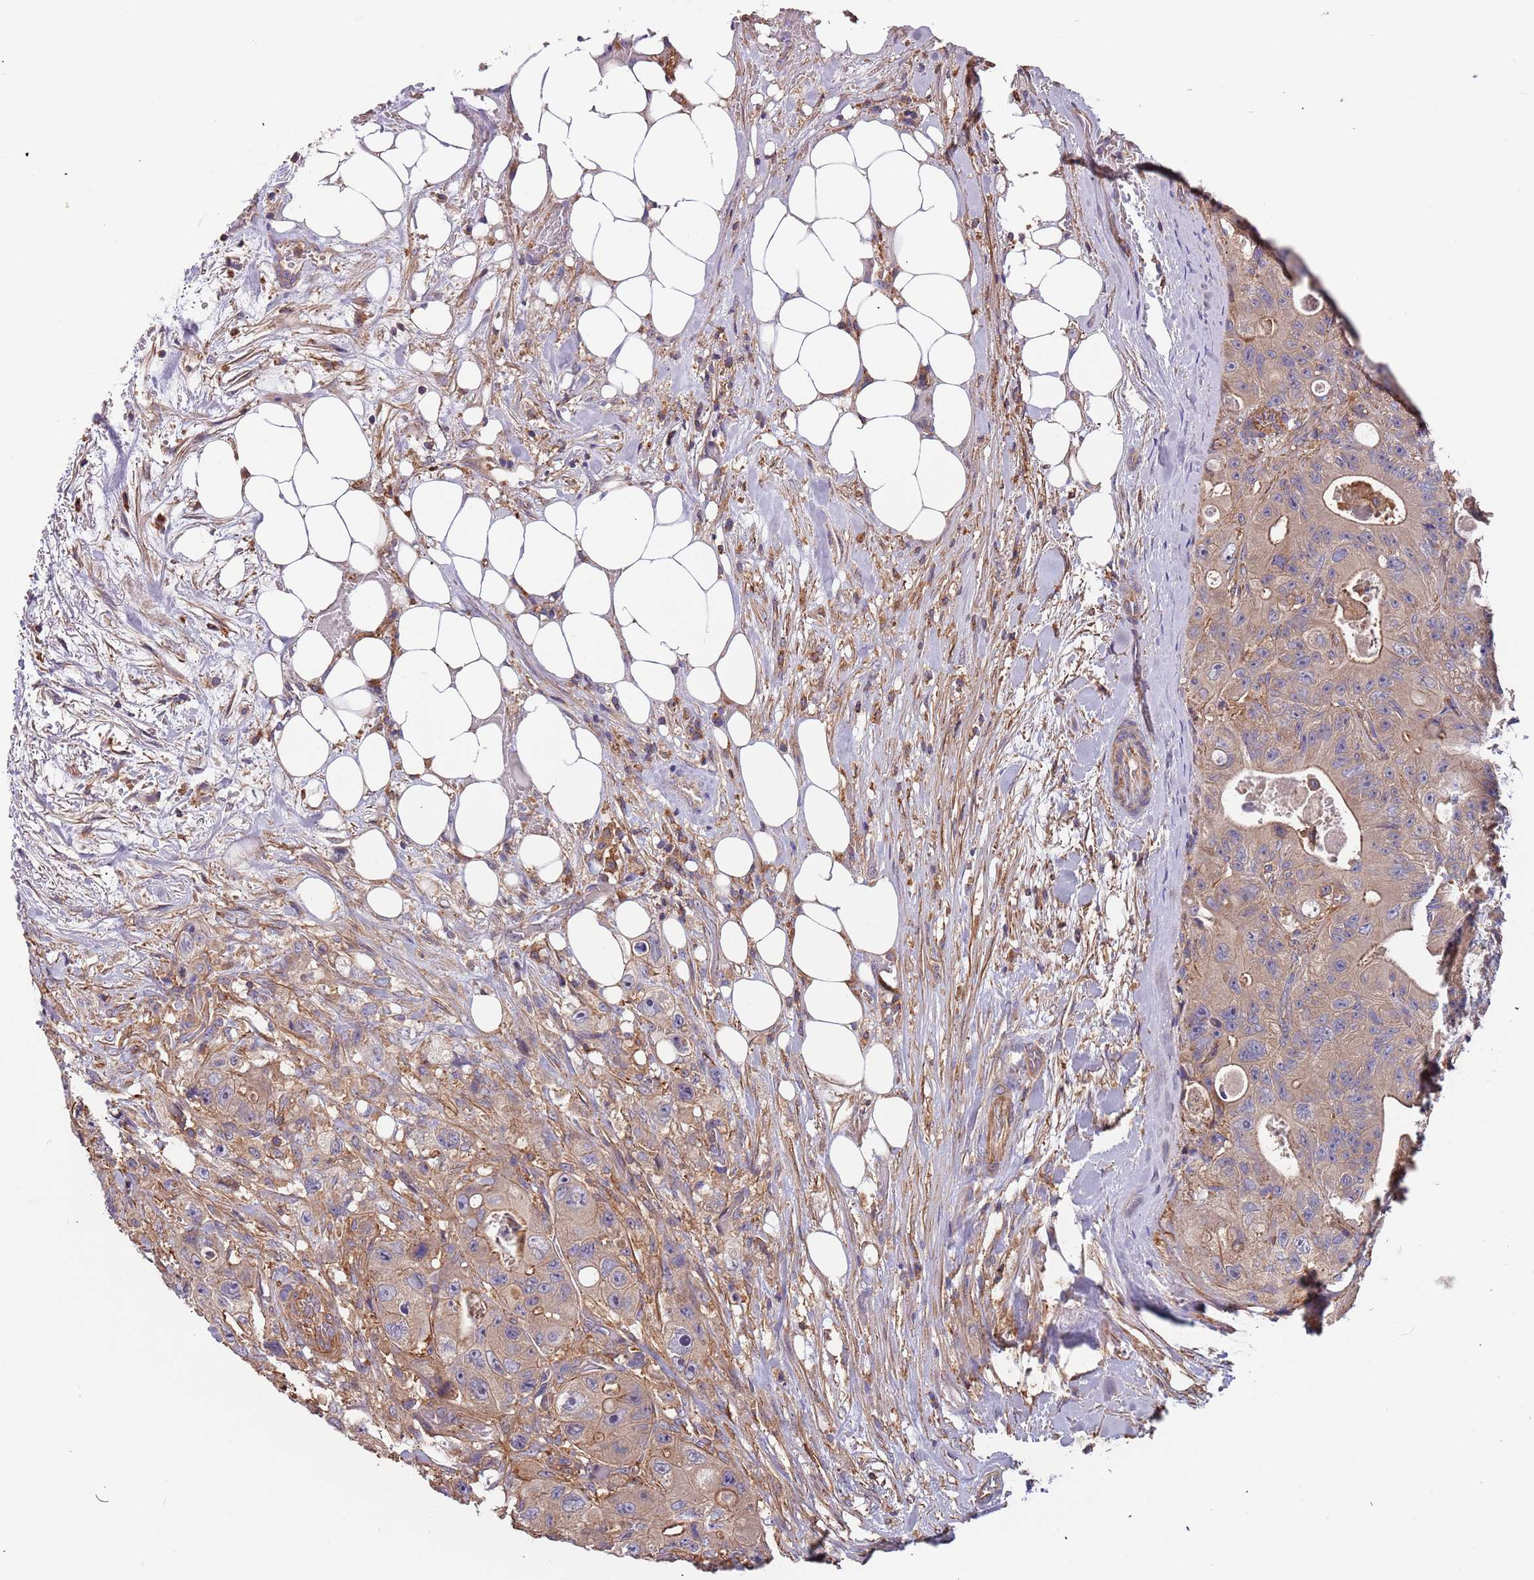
{"staining": {"intensity": "weak", "quantity": ">75%", "location": "cytoplasmic/membranous"}, "tissue": "colorectal cancer", "cell_type": "Tumor cells", "image_type": "cancer", "snomed": [{"axis": "morphology", "description": "Adenocarcinoma, NOS"}, {"axis": "topography", "description": "Colon"}], "caption": "The immunohistochemical stain shows weak cytoplasmic/membranous expression in tumor cells of adenocarcinoma (colorectal) tissue.", "gene": "SYT4", "patient": {"sex": "female", "age": 46}}